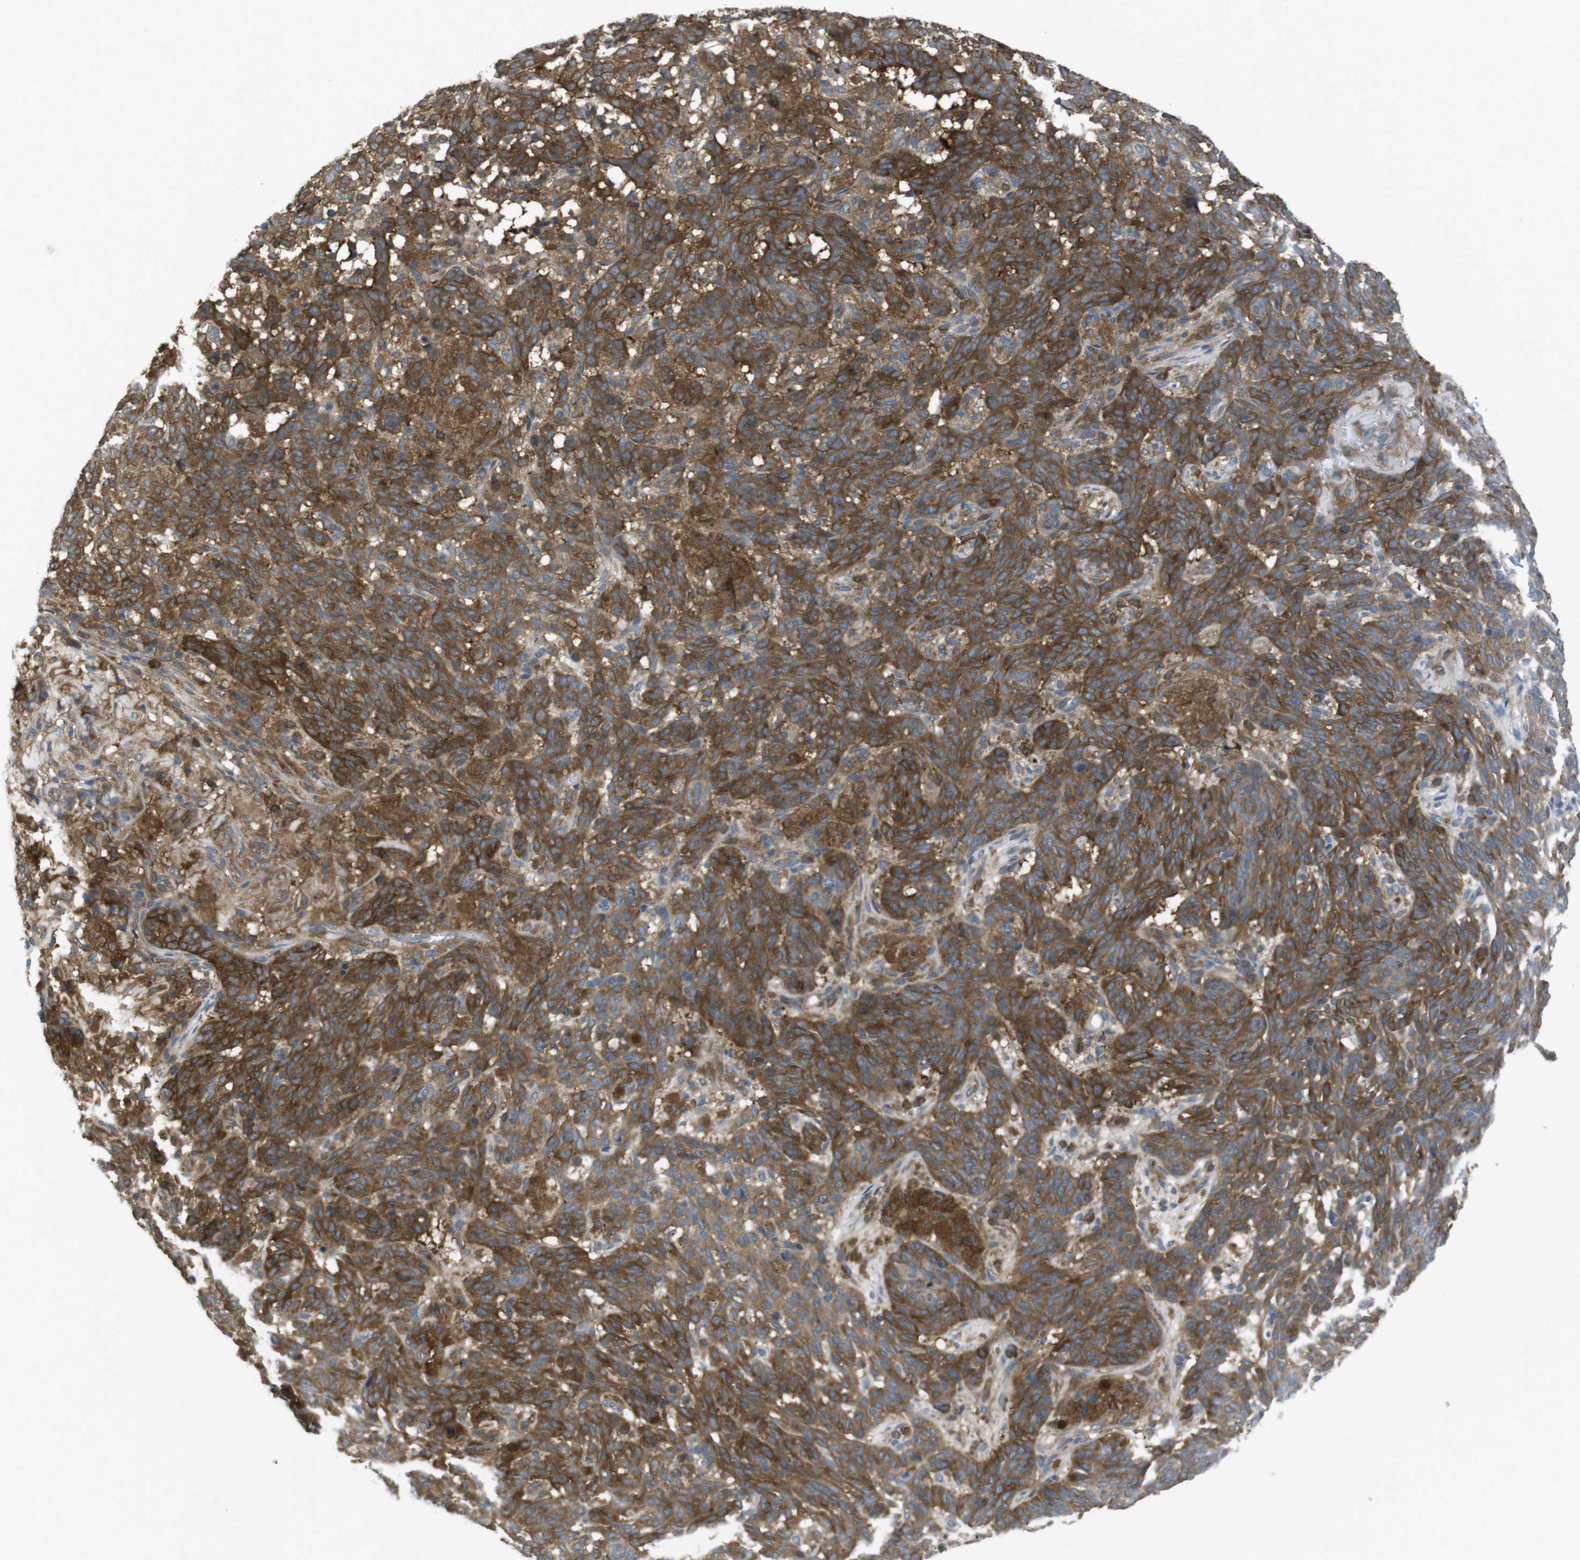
{"staining": {"intensity": "strong", "quantity": ">75%", "location": "cytoplasmic/membranous"}, "tissue": "skin cancer", "cell_type": "Tumor cells", "image_type": "cancer", "snomed": [{"axis": "morphology", "description": "Basal cell carcinoma"}, {"axis": "topography", "description": "Skin"}], "caption": "Tumor cells exhibit strong cytoplasmic/membranous expression in approximately >75% of cells in skin cancer.", "gene": "MTHFD1", "patient": {"sex": "male", "age": 85}}